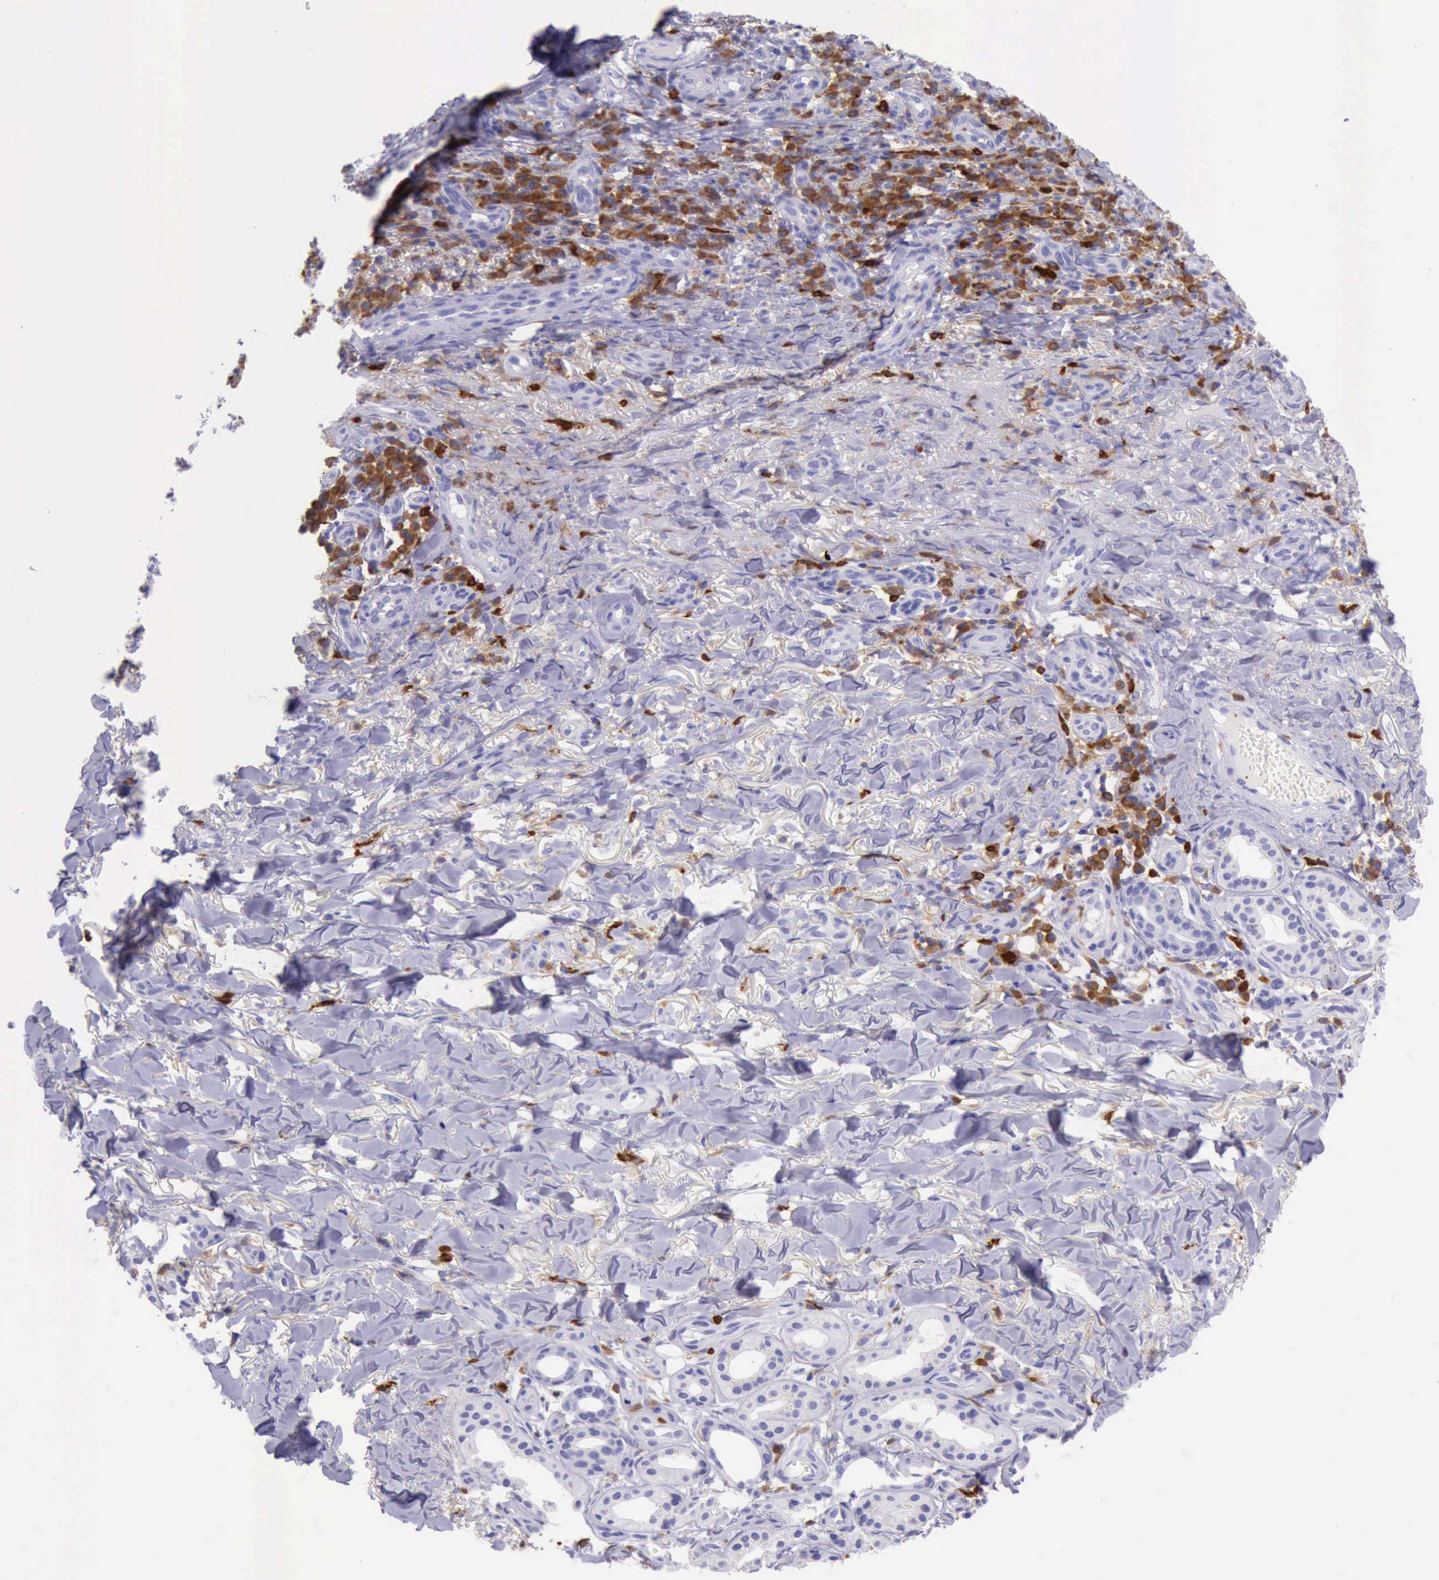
{"staining": {"intensity": "moderate", "quantity": "25%-75%", "location": "cytoplasmic/membranous"}, "tissue": "skin cancer", "cell_type": "Tumor cells", "image_type": "cancer", "snomed": [{"axis": "morphology", "description": "Basal cell carcinoma"}, {"axis": "topography", "description": "Skin"}], "caption": "Tumor cells display medium levels of moderate cytoplasmic/membranous expression in about 25%-75% of cells in human skin cancer (basal cell carcinoma). Nuclei are stained in blue.", "gene": "BTK", "patient": {"sex": "male", "age": 81}}